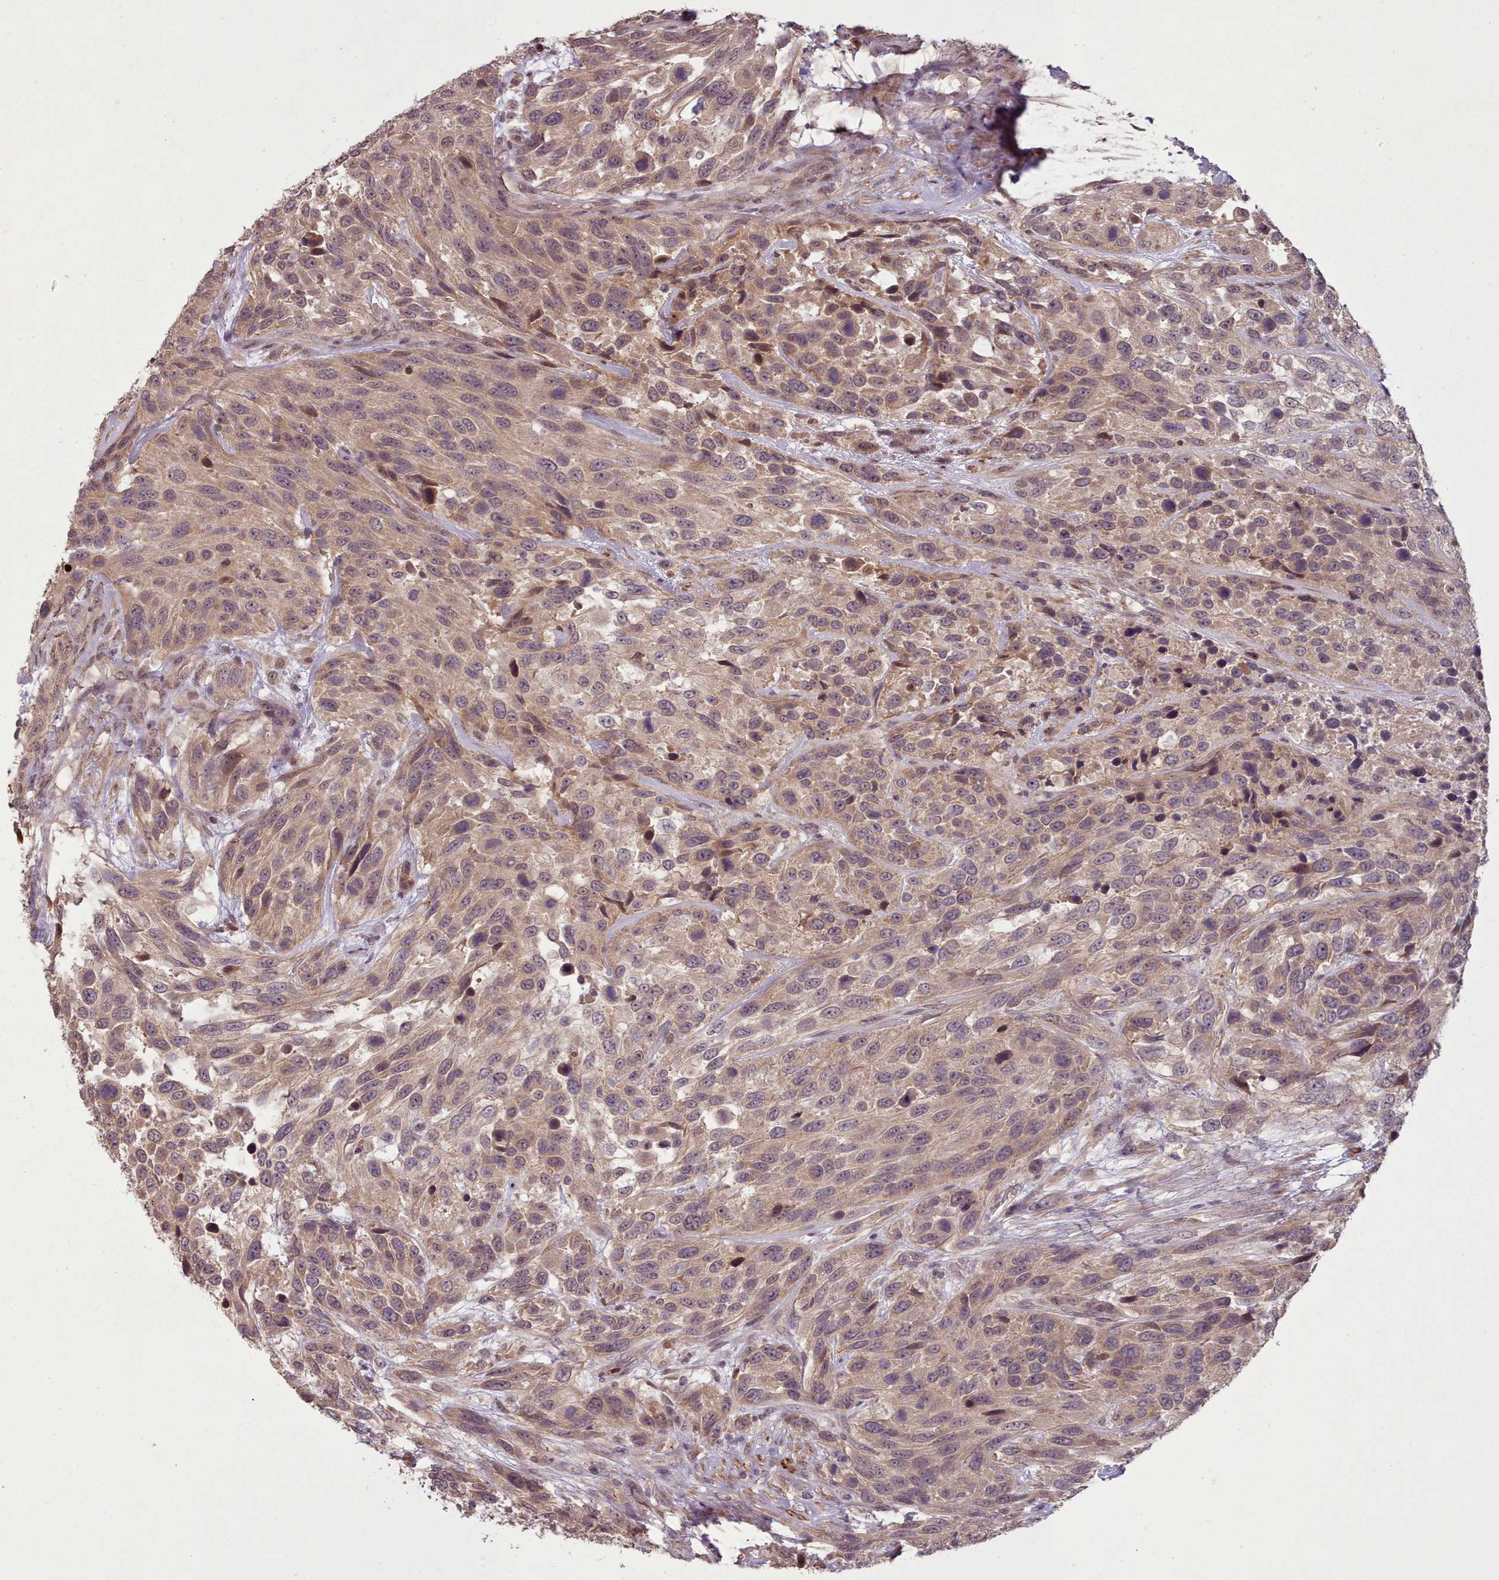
{"staining": {"intensity": "moderate", "quantity": "25%-75%", "location": "cytoplasmic/membranous,nuclear"}, "tissue": "urothelial cancer", "cell_type": "Tumor cells", "image_type": "cancer", "snomed": [{"axis": "morphology", "description": "Urothelial carcinoma, High grade"}, {"axis": "topography", "description": "Urinary bladder"}], "caption": "Protein analysis of urothelial cancer tissue exhibits moderate cytoplasmic/membranous and nuclear staining in approximately 25%-75% of tumor cells. (DAB IHC, brown staining for protein, blue staining for nuclei).", "gene": "CDC6", "patient": {"sex": "female", "age": 70}}